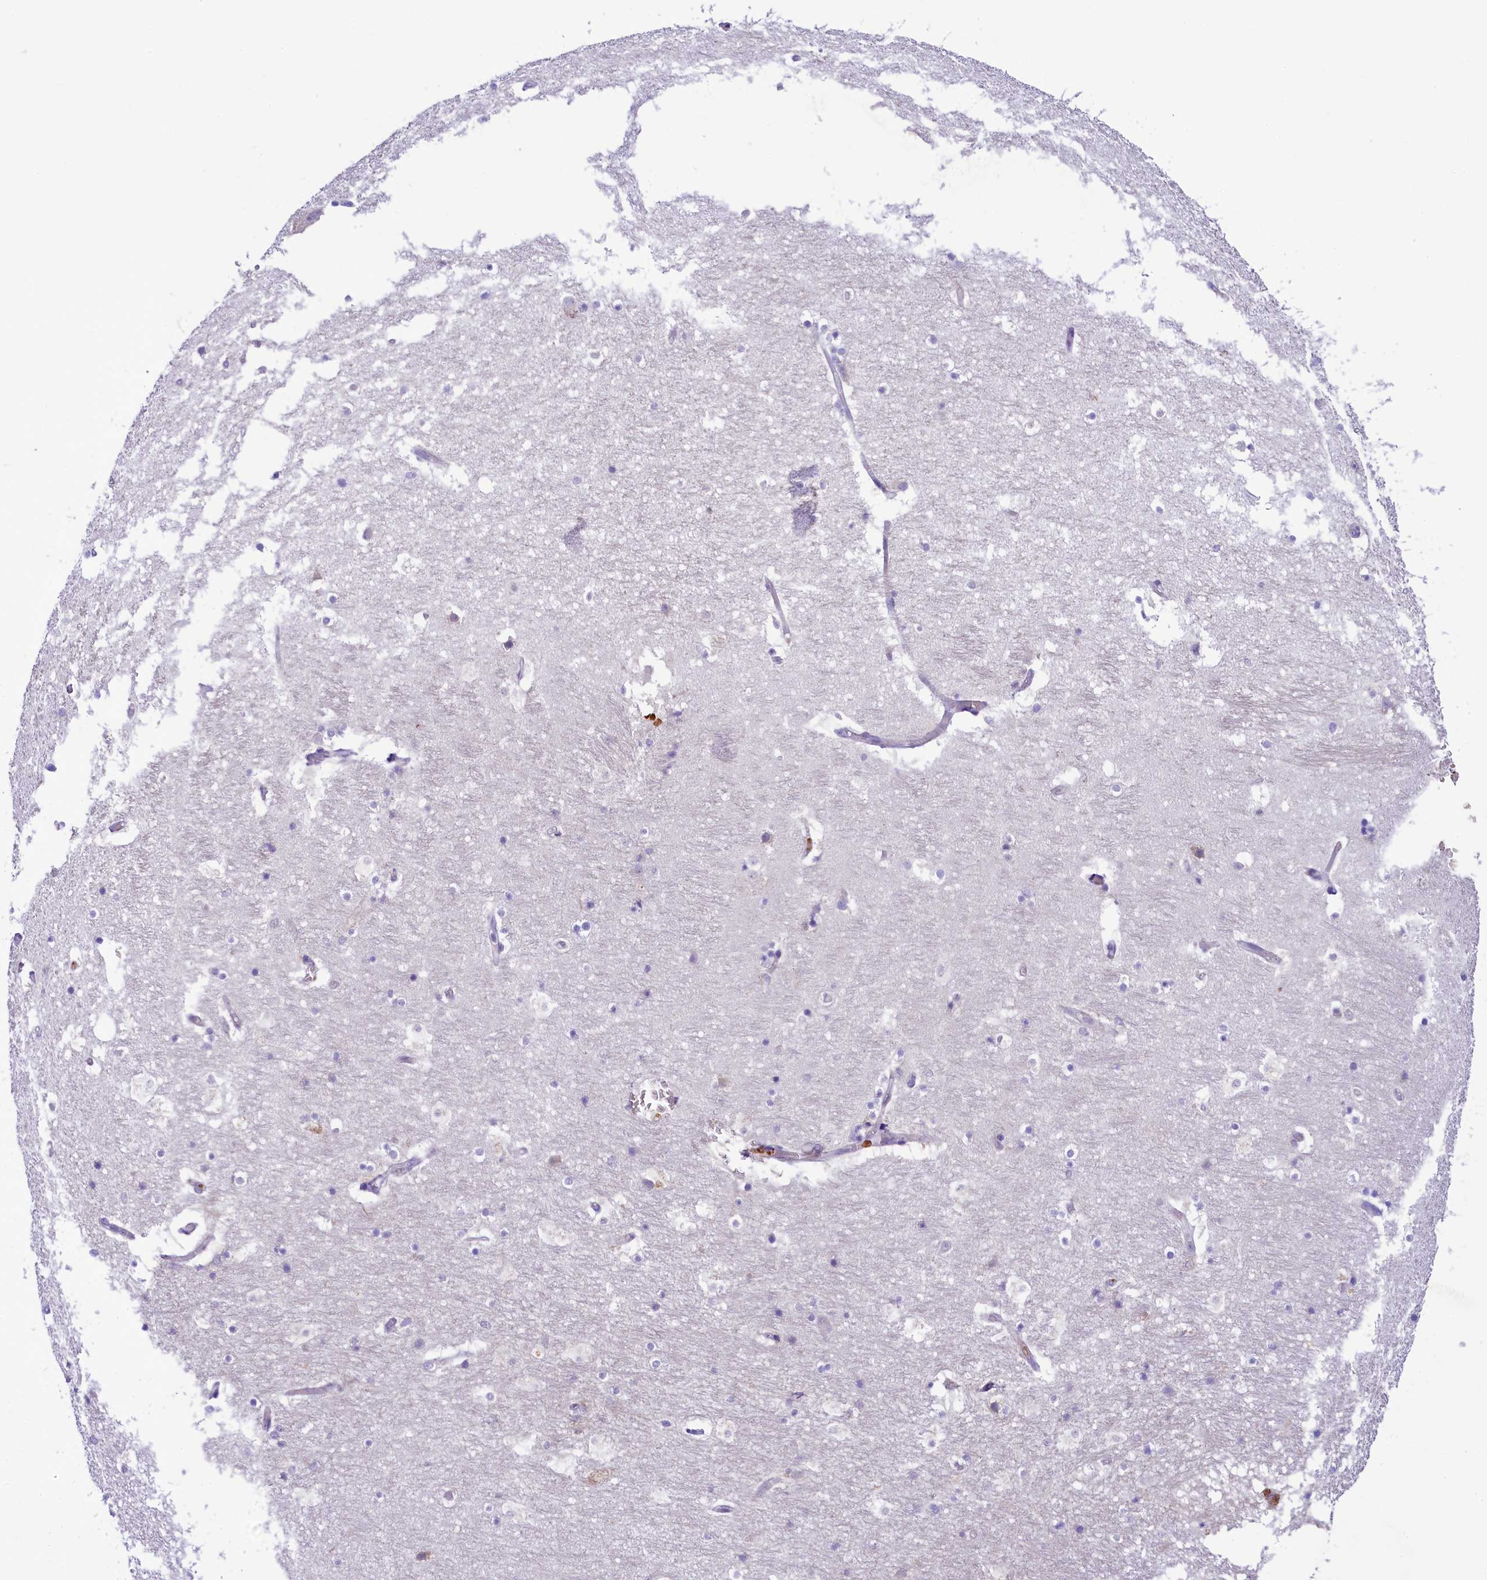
{"staining": {"intensity": "negative", "quantity": "none", "location": "none"}, "tissue": "hippocampus", "cell_type": "Glial cells", "image_type": "normal", "snomed": [{"axis": "morphology", "description": "Normal tissue, NOS"}, {"axis": "topography", "description": "Hippocampus"}], "caption": "Protein analysis of benign hippocampus reveals no significant positivity in glial cells.", "gene": "LARP4", "patient": {"sex": "female", "age": 52}}